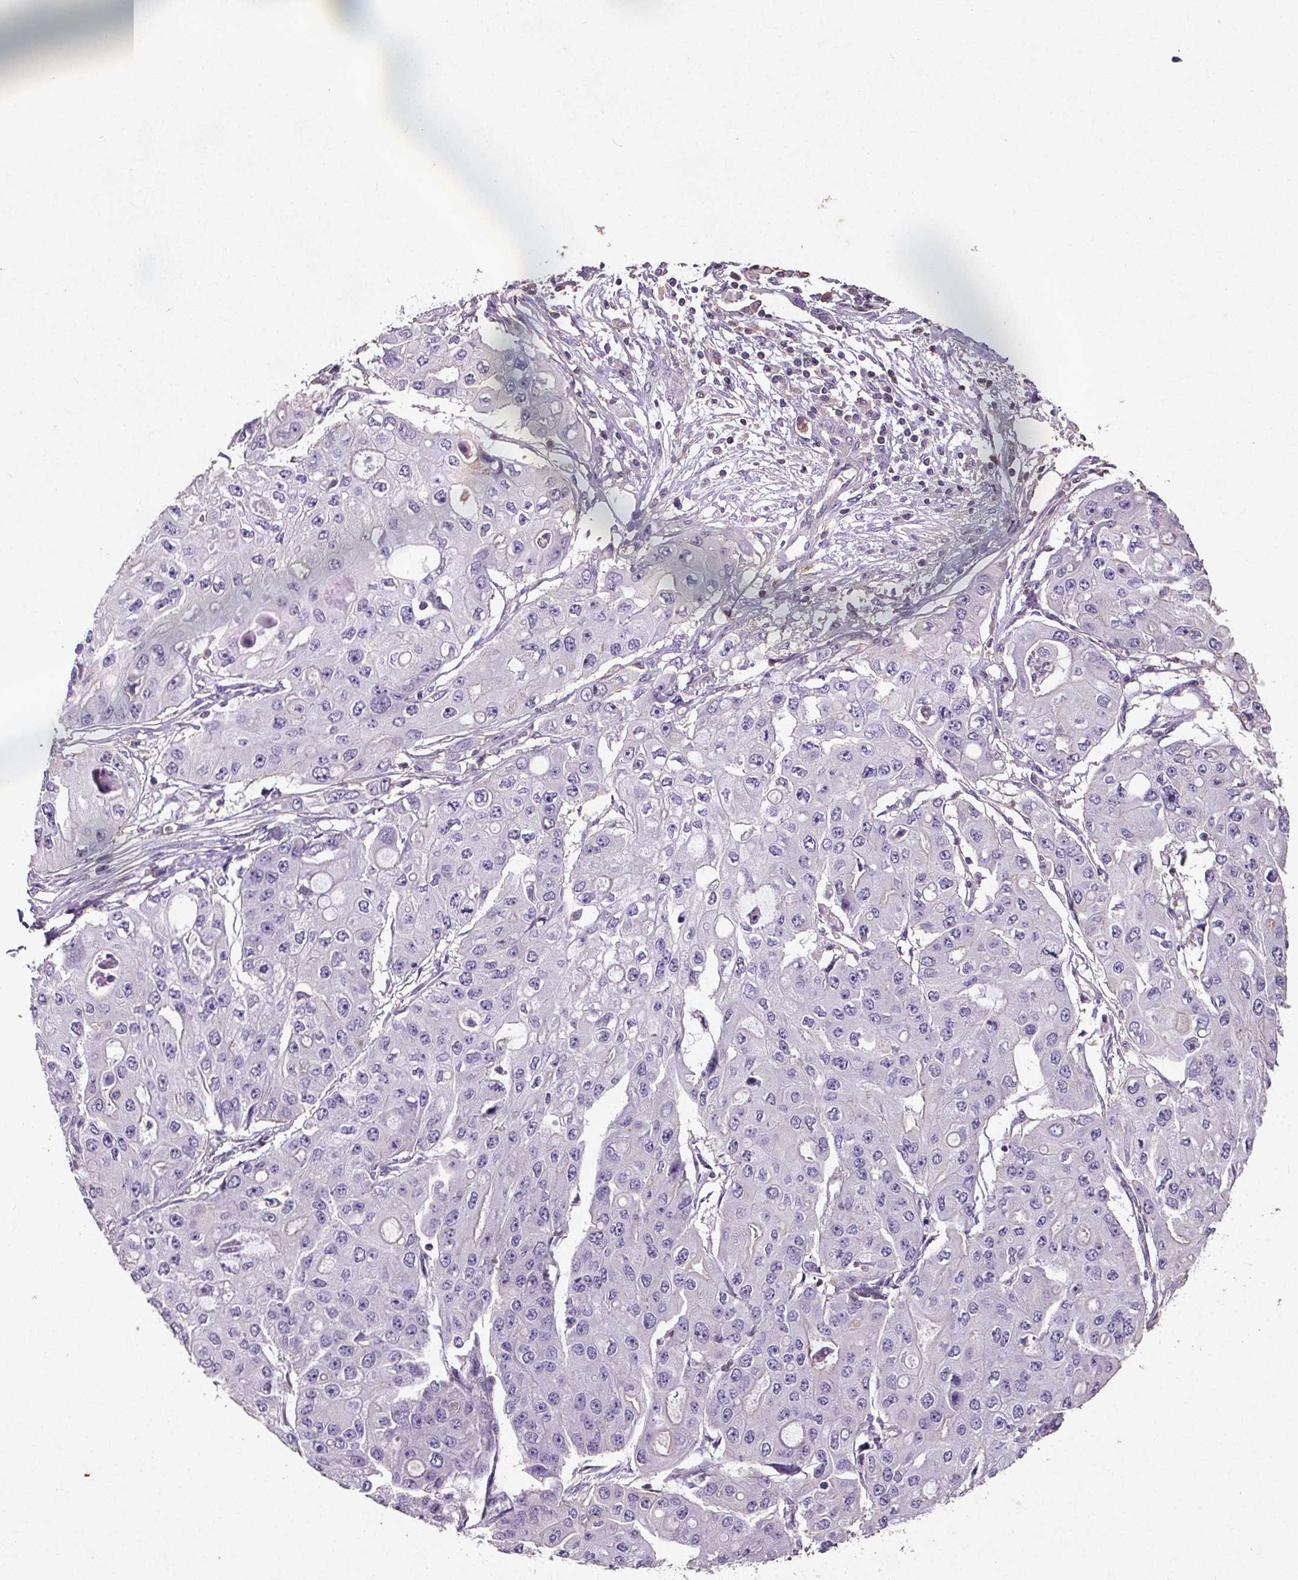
{"staining": {"intensity": "negative", "quantity": "none", "location": "none"}, "tissue": "ovarian cancer", "cell_type": "Tumor cells", "image_type": "cancer", "snomed": [{"axis": "morphology", "description": "Cystadenocarcinoma, serous, NOS"}, {"axis": "topography", "description": "Ovary"}], "caption": "Photomicrograph shows no protein staining in tumor cells of serous cystadenocarcinoma (ovarian) tissue. Nuclei are stained in blue.", "gene": "C19orf84", "patient": {"sex": "female", "age": 56}}